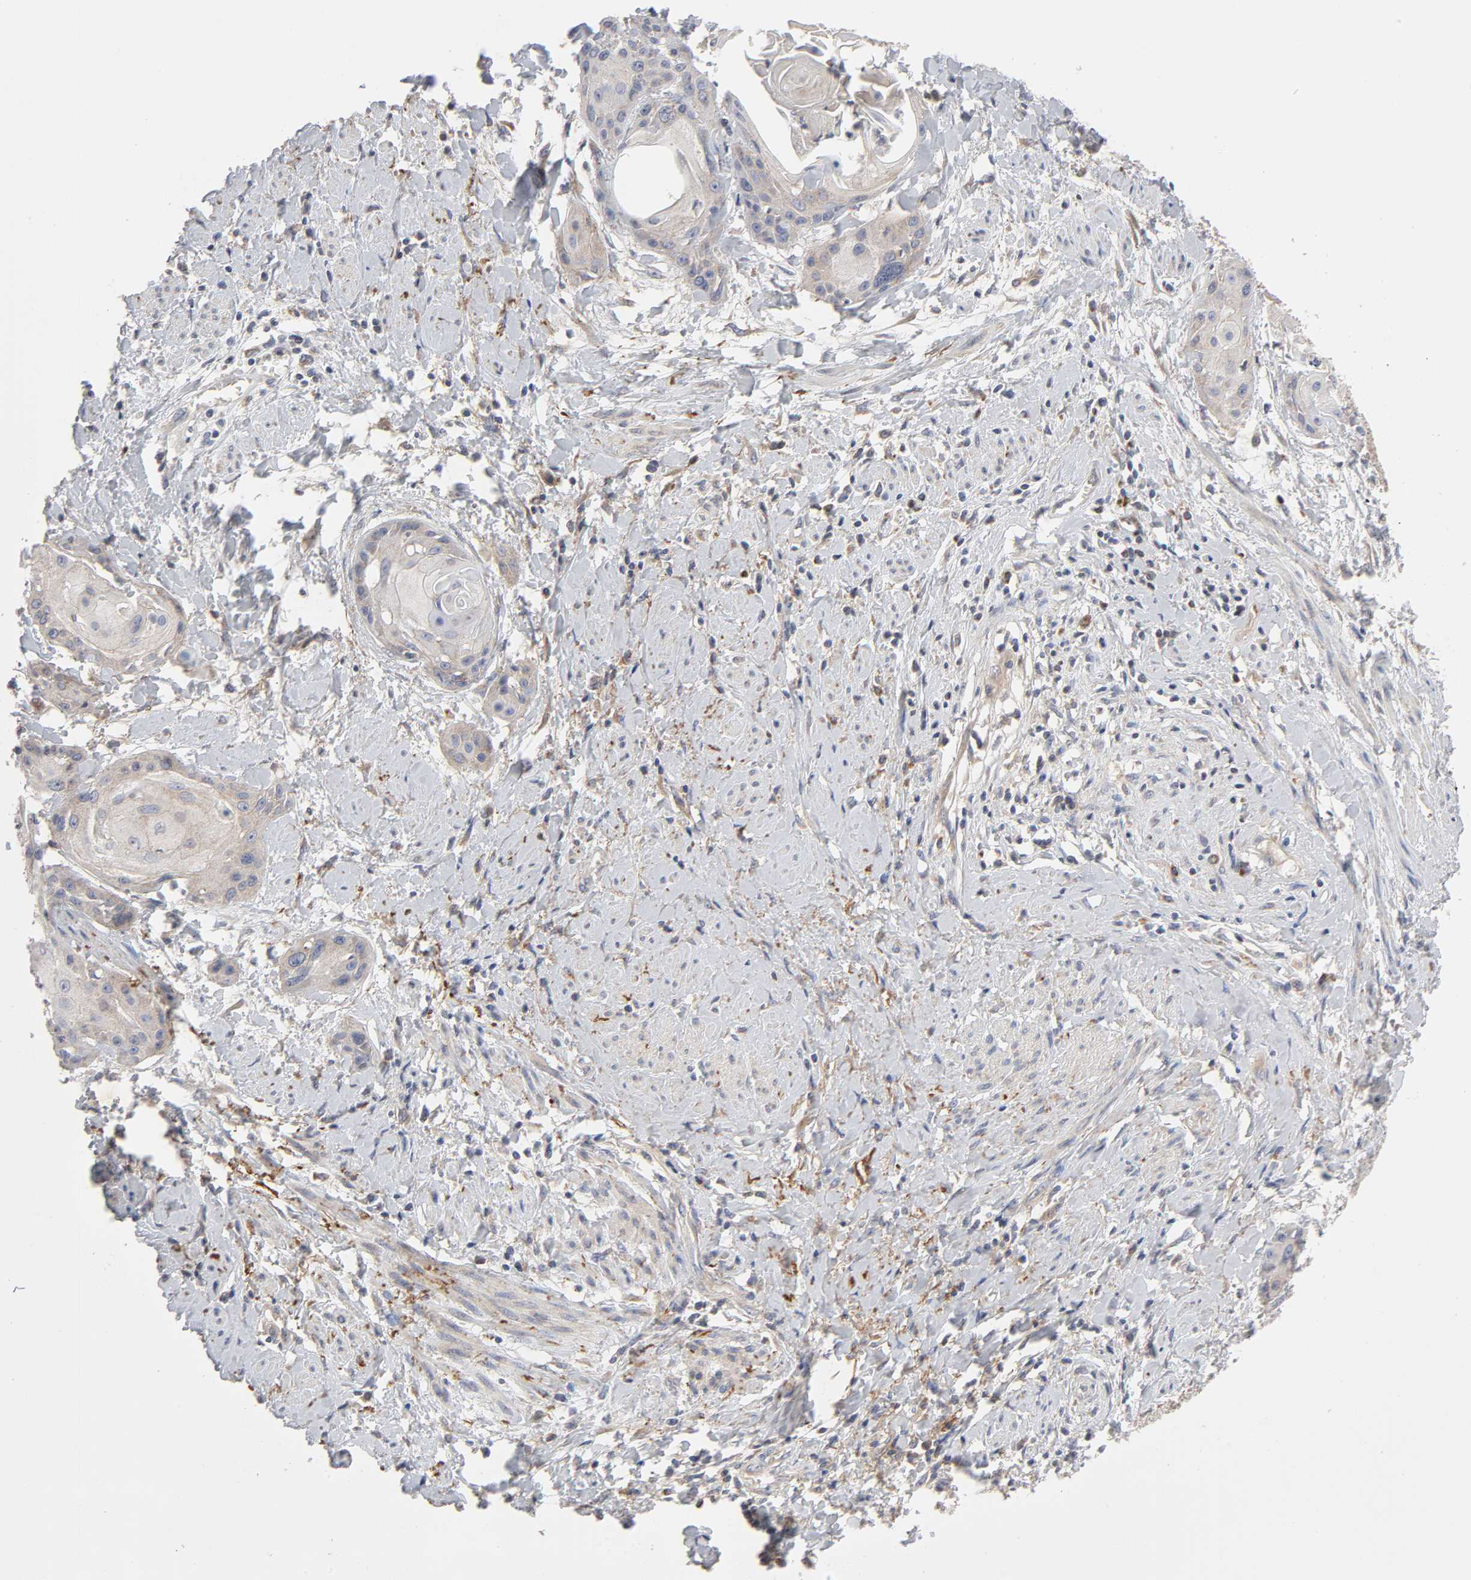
{"staining": {"intensity": "weak", "quantity": "25%-75%", "location": "cytoplasmic/membranous"}, "tissue": "cervical cancer", "cell_type": "Tumor cells", "image_type": "cancer", "snomed": [{"axis": "morphology", "description": "Squamous cell carcinoma, NOS"}, {"axis": "topography", "description": "Cervix"}], "caption": "This is a histology image of immunohistochemistry (IHC) staining of cervical squamous cell carcinoma, which shows weak expression in the cytoplasmic/membranous of tumor cells.", "gene": "IL4R", "patient": {"sex": "female", "age": 57}}